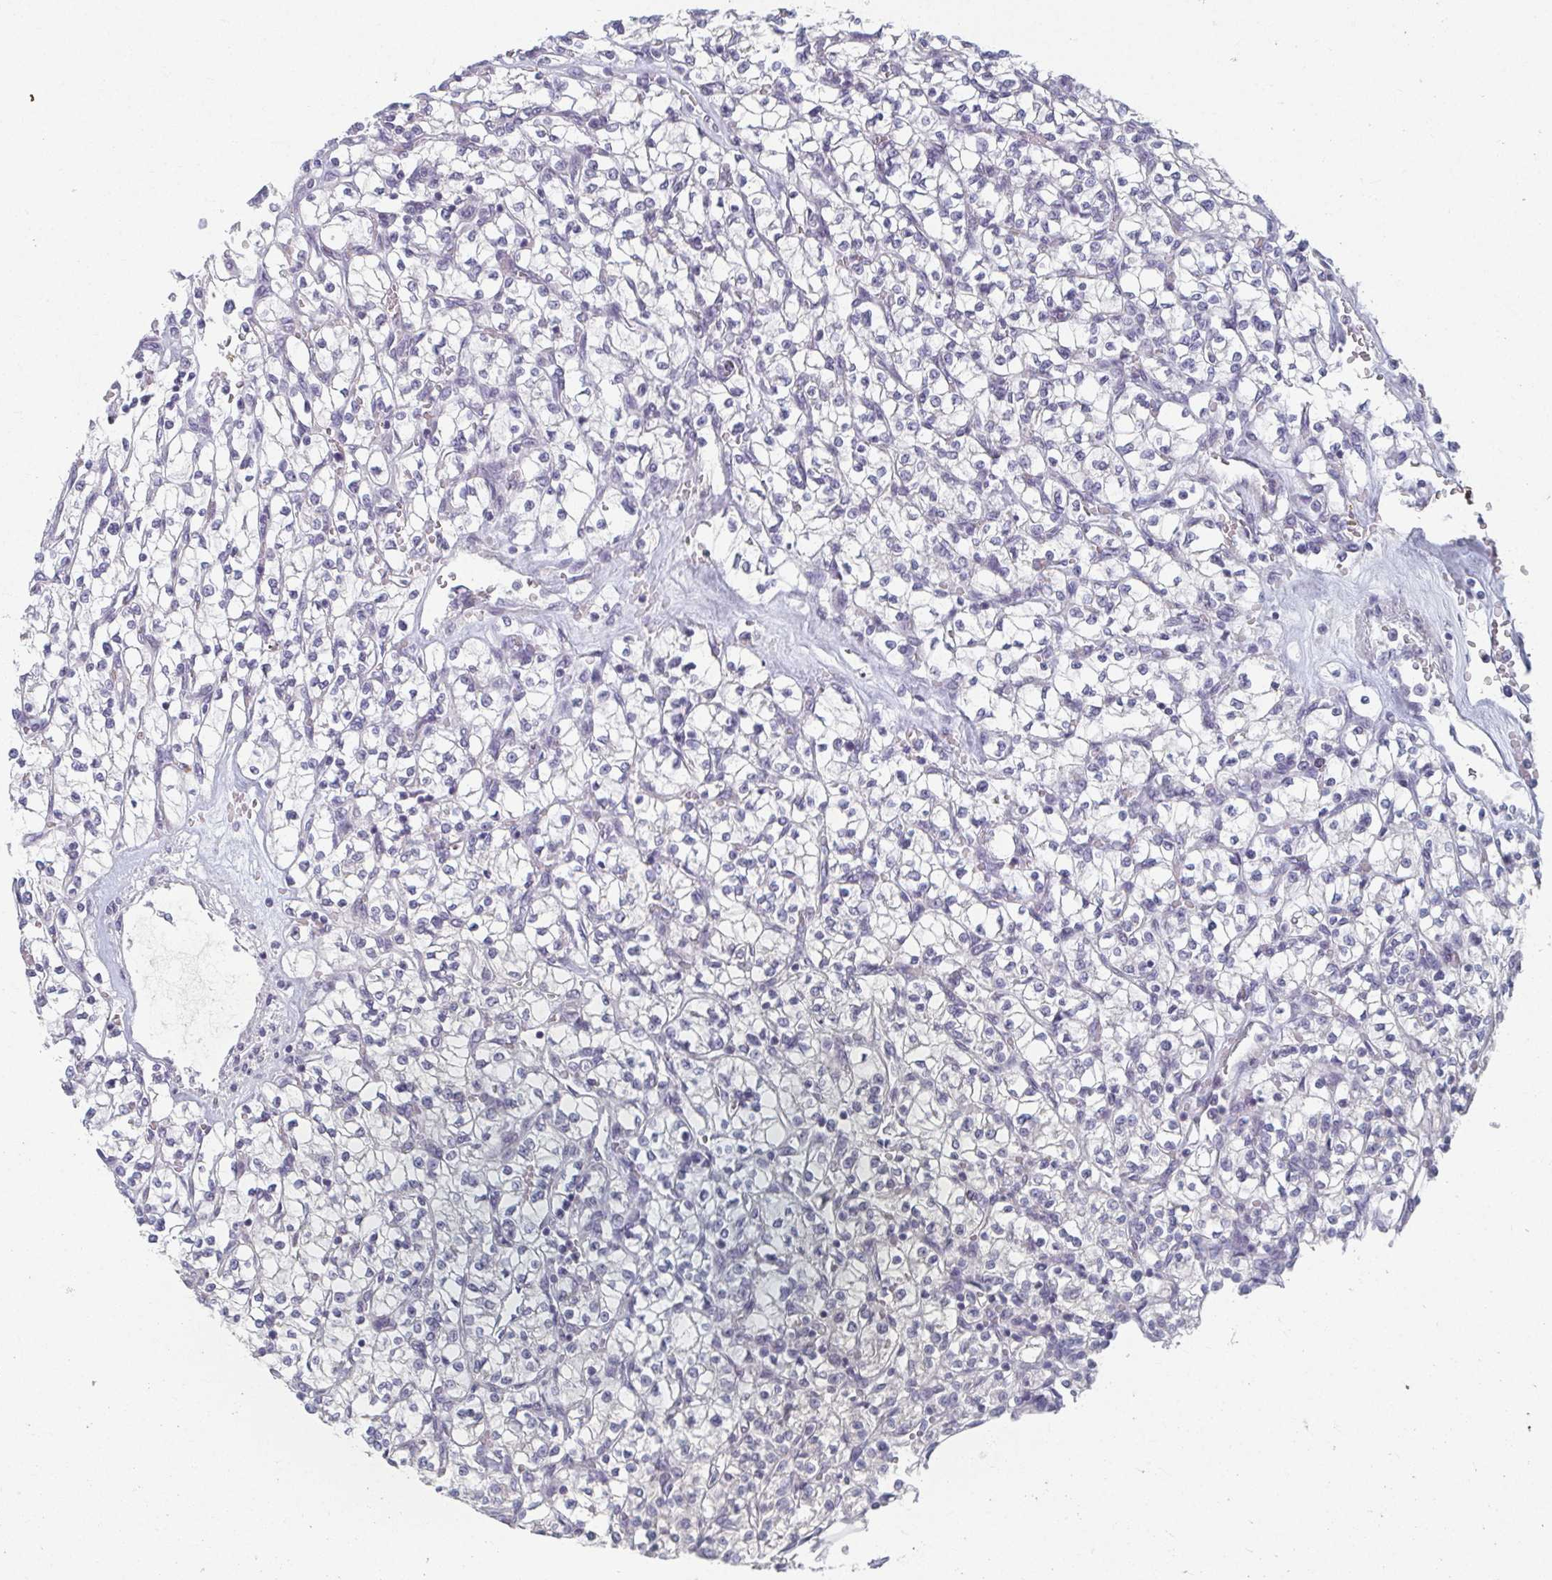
{"staining": {"intensity": "negative", "quantity": "none", "location": "none"}, "tissue": "renal cancer", "cell_type": "Tumor cells", "image_type": "cancer", "snomed": [{"axis": "morphology", "description": "Adenocarcinoma, NOS"}, {"axis": "topography", "description": "Kidney"}], "caption": "A micrograph of renal cancer stained for a protein shows no brown staining in tumor cells.", "gene": "CAMKV", "patient": {"sex": "female", "age": 64}}